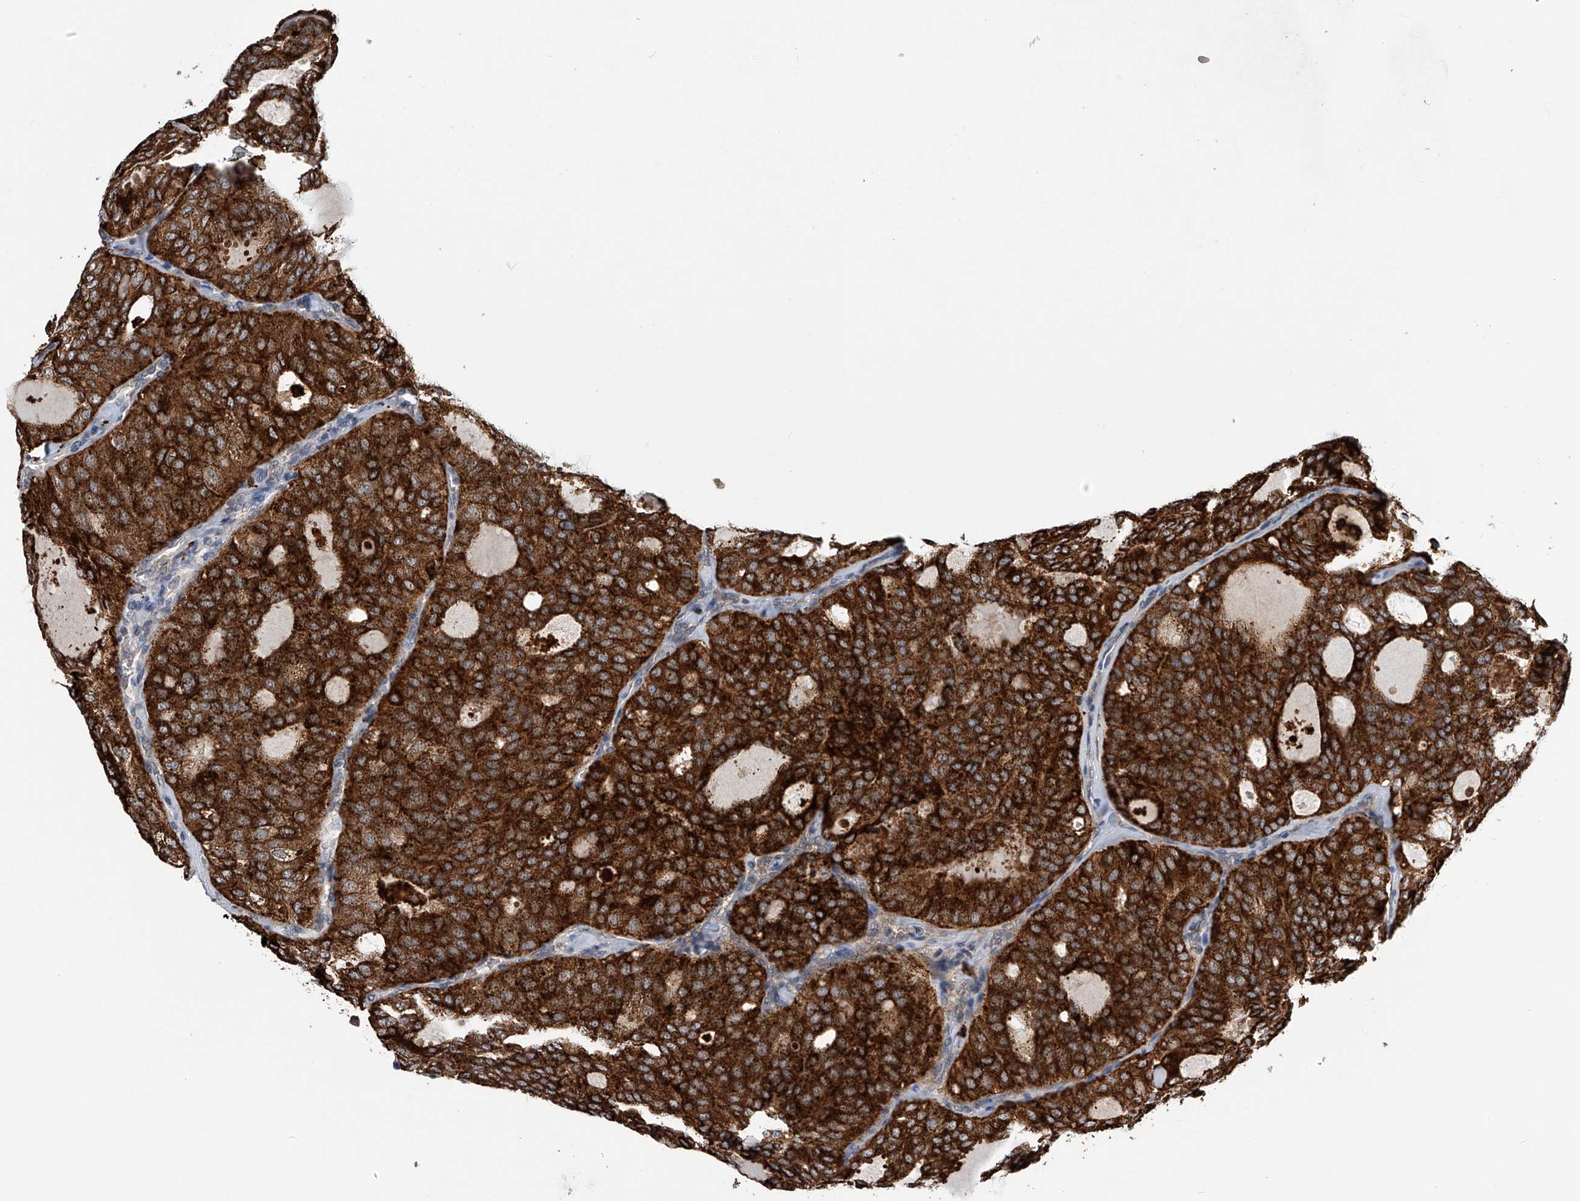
{"staining": {"intensity": "strong", "quantity": ">75%", "location": "cytoplasmic/membranous"}, "tissue": "thyroid cancer", "cell_type": "Tumor cells", "image_type": "cancer", "snomed": [{"axis": "morphology", "description": "Follicular adenoma carcinoma, NOS"}, {"axis": "topography", "description": "Thyroid gland"}], "caption": "Immunohistochemical staining of follicular adenoma carcinoma (thyroid) reveals high levels of strong cytoplasmic/membranous expression in approximately >75% of tumor cells.", "gene": "SPOCK1", "patient": {"sex": "male", "age": 75}}